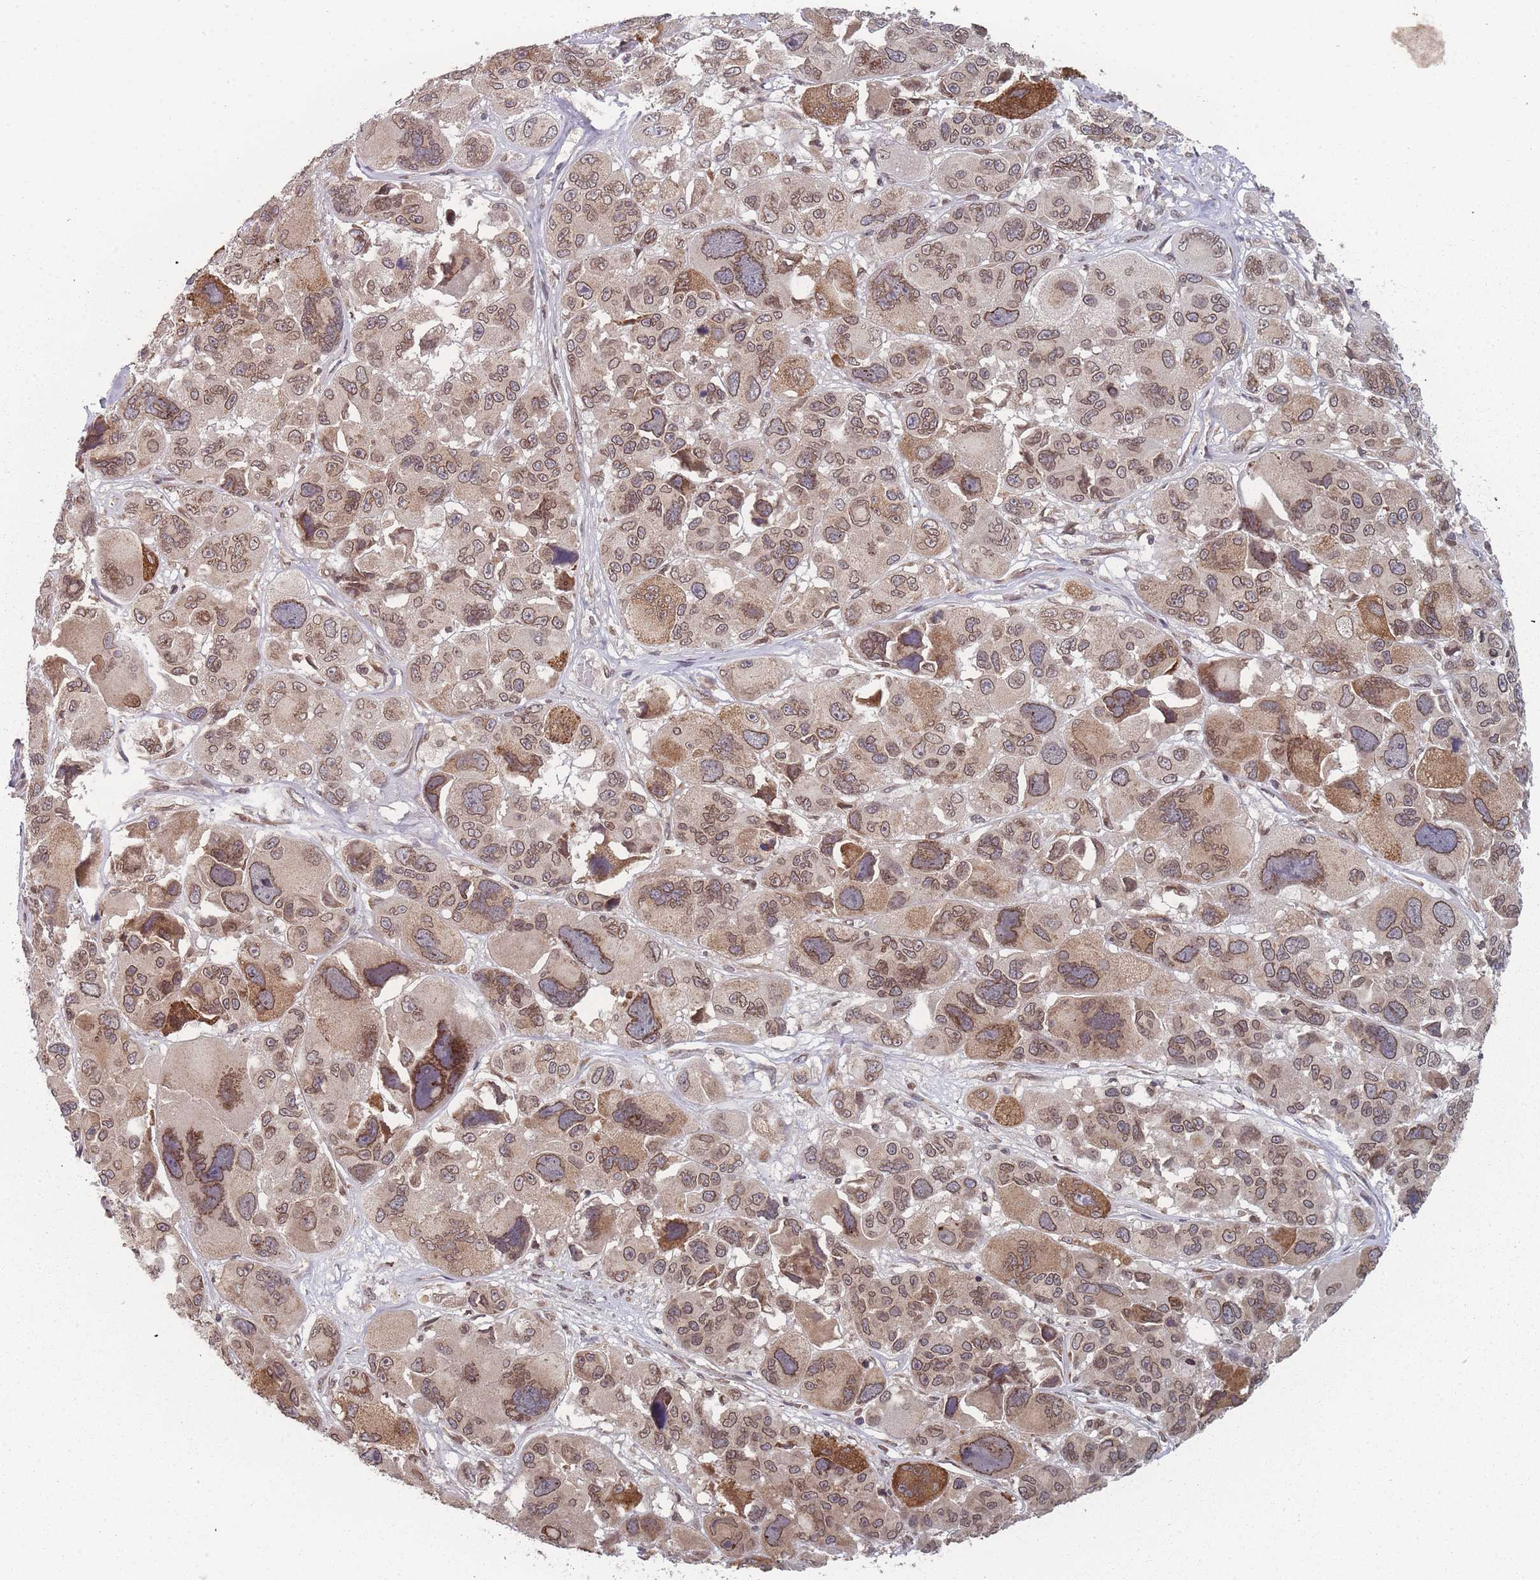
{"staining": {"intensity": "moderate", "quantity": ">75%", "location": "cytoplasmic/membranous,nuclear"}, "tissue": "melanoma", "cell_type": "Tumor cells", "image_type": "cancer", "snomed": [{"axis": "morphology", "description": "Malignant melanoma, NOS"}, {"axis": "topography", "description": "Skin"}], "caption": "The photomicrograph displays staining of melanoma, revealing moderate cytoplasmic/membranous and nuclear protein staining (brown color) within tumor cells.", "gene": "TBC1D25", "patient": {"sex": "female", "age": 66}}